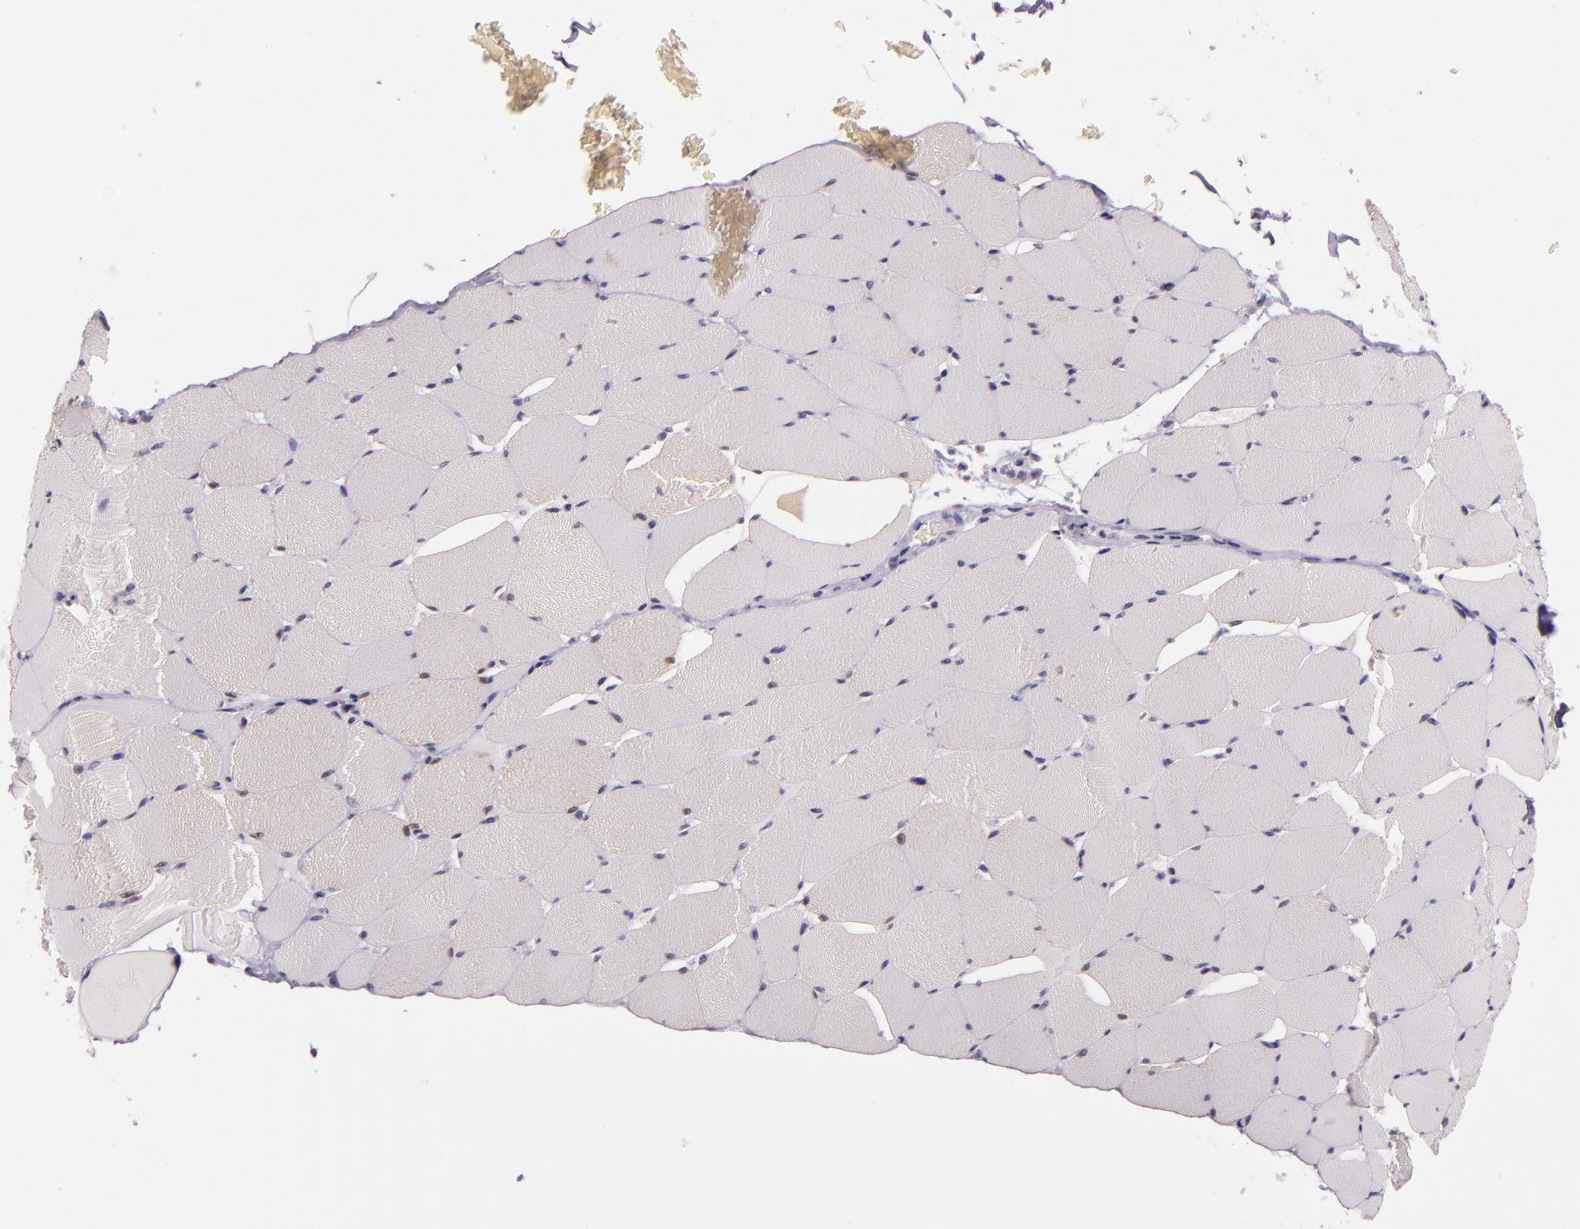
{"staining": {"intensity": "negative", "quantity": "none", "location": "none"}, "tissue": "skeletal muscle", "cell_type": "Myocytes", "image_type": "normal", "snomed": [{"axis": "morphology", "description": "Normal tissue, NOS"}, {"axis": "topography", "description": "Skeletal muscle"}], "caption": "Skeletal muscle stained for a protein using immunohistochemistry (IHC) reveals no expression myocytes.", "gene": "HSPA8", "patient": {"sex": "male", "age": 62}}